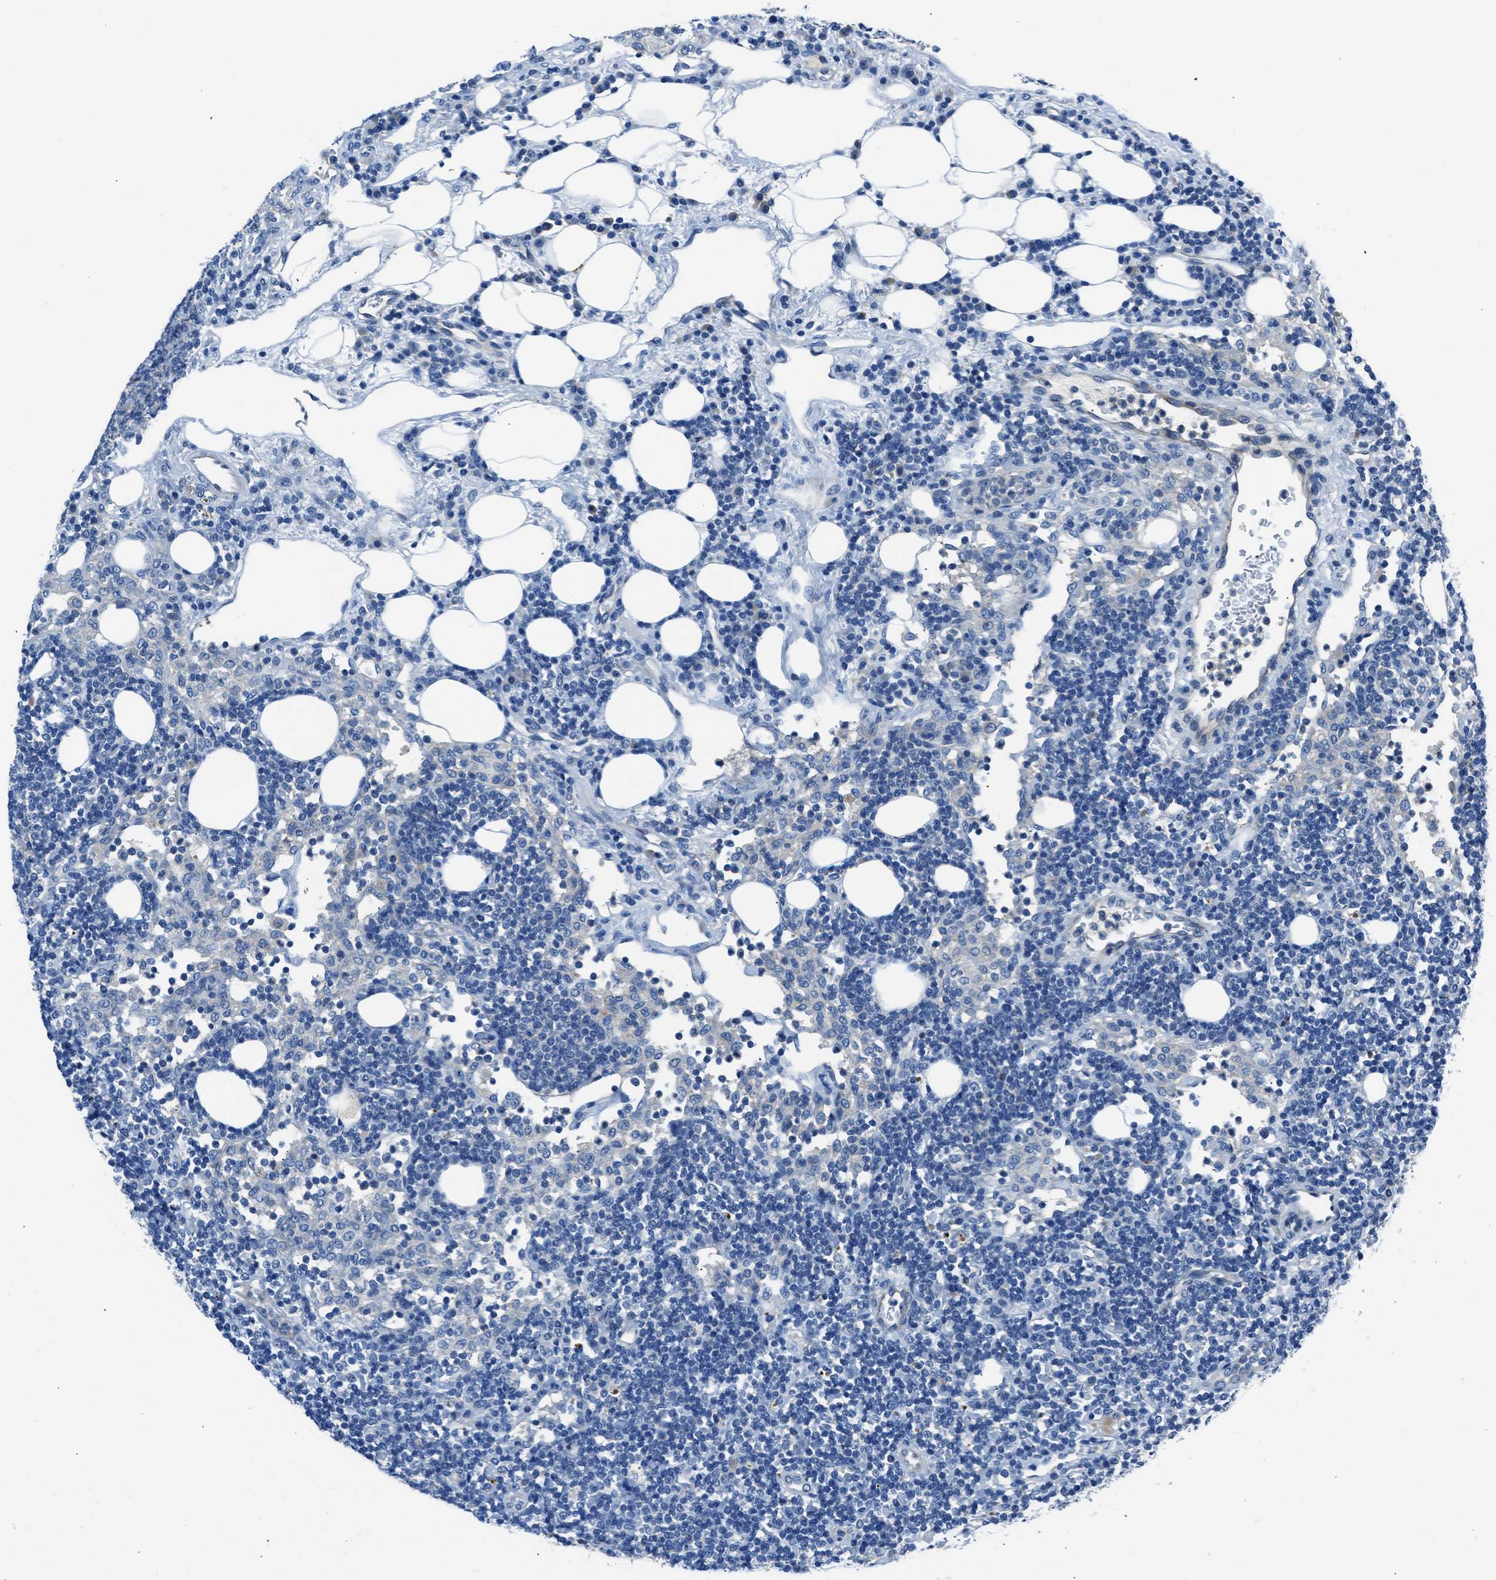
{"staining": {"intensity": "negative", "quantity": "none", "location": "none"}, "tissue": "lymph node", "cell_type": "Germinal center cells", "image_type": "normal", "snomed": [{"axis": "morphology", "description": "Normal tissue, NOS"}, {"axis": "morphology", "description": "Carcinoid, malignant, NOS"}, {"axis": "topography", "description": "Lymph node"}], "caption": "Immunohistochemistry photomicrograph of normal human lymph node stained for a protein (brown), which demonstrates no positivity in germinal center cells.", "gene": "SLC38A6", "patient": {"sex": "male", "age": 47}}